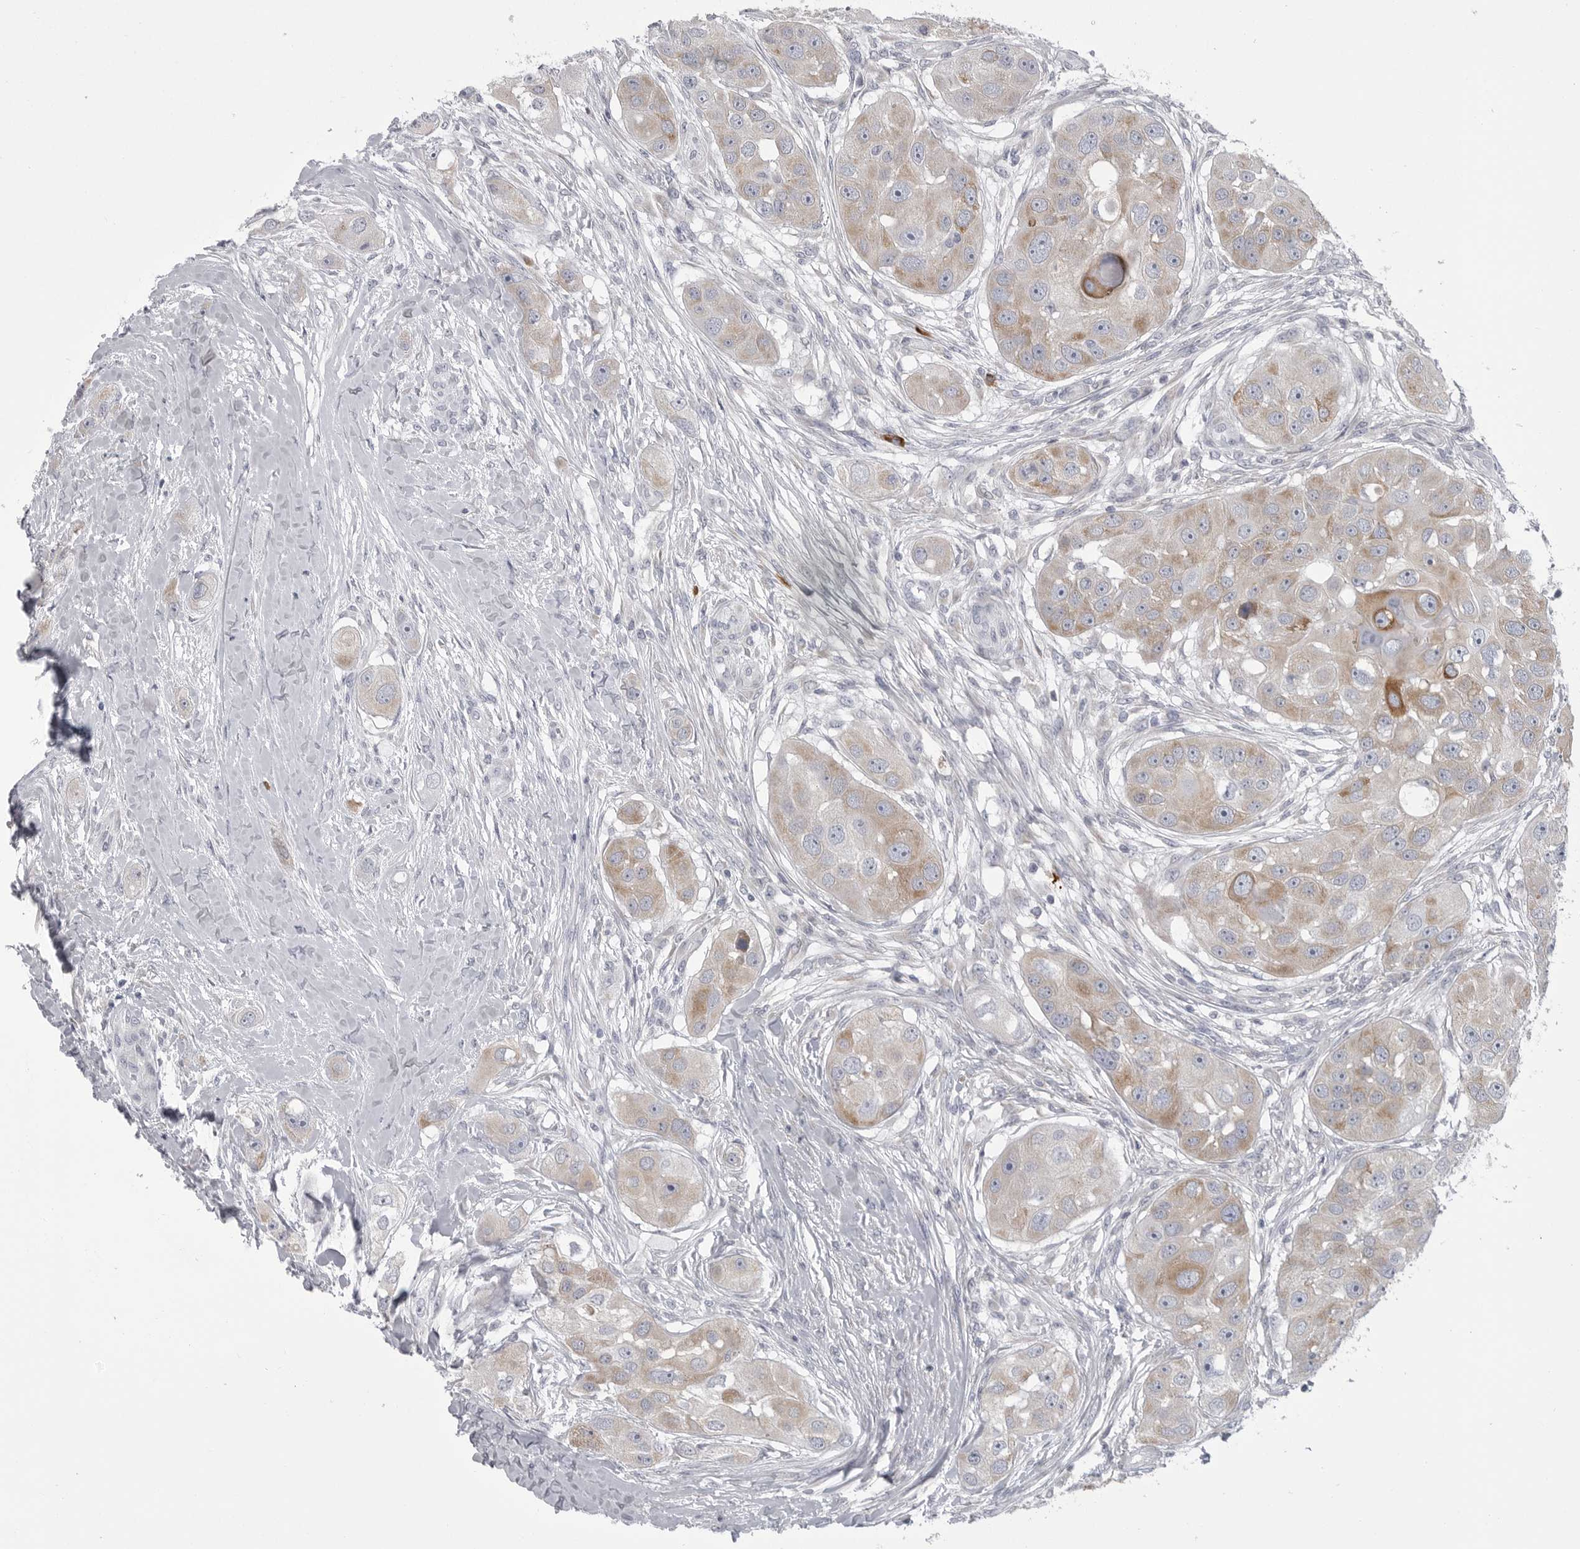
{"staining": {"intensity": "moderate", "quantity": "<25%", "location": "cytoplasmic/membranous"}, "tissue": "head and neck cancer", "cell_type": "Tumor cells", "image_type": "cancer", "snomed": [{"axis": "morphology", "description": "Normal tissue, NOS"}, {"axis": "morphology", "description": "Squamous cell carcinoma, NOS"}, {"axis": "topography", "description": "Skeletal muscle"}, {"axis": "topography", "description": "Head-Neck"}], "caption": "Head and neck cancer (squamous cell carcinoma) was stained to show a protein in brown. There is low levels of moderate cytoplasmic/membranous expression in approximately <25% of tumor cells.", "gene": "FKBP2", "patient": {"sex": "male", "age": 51}}